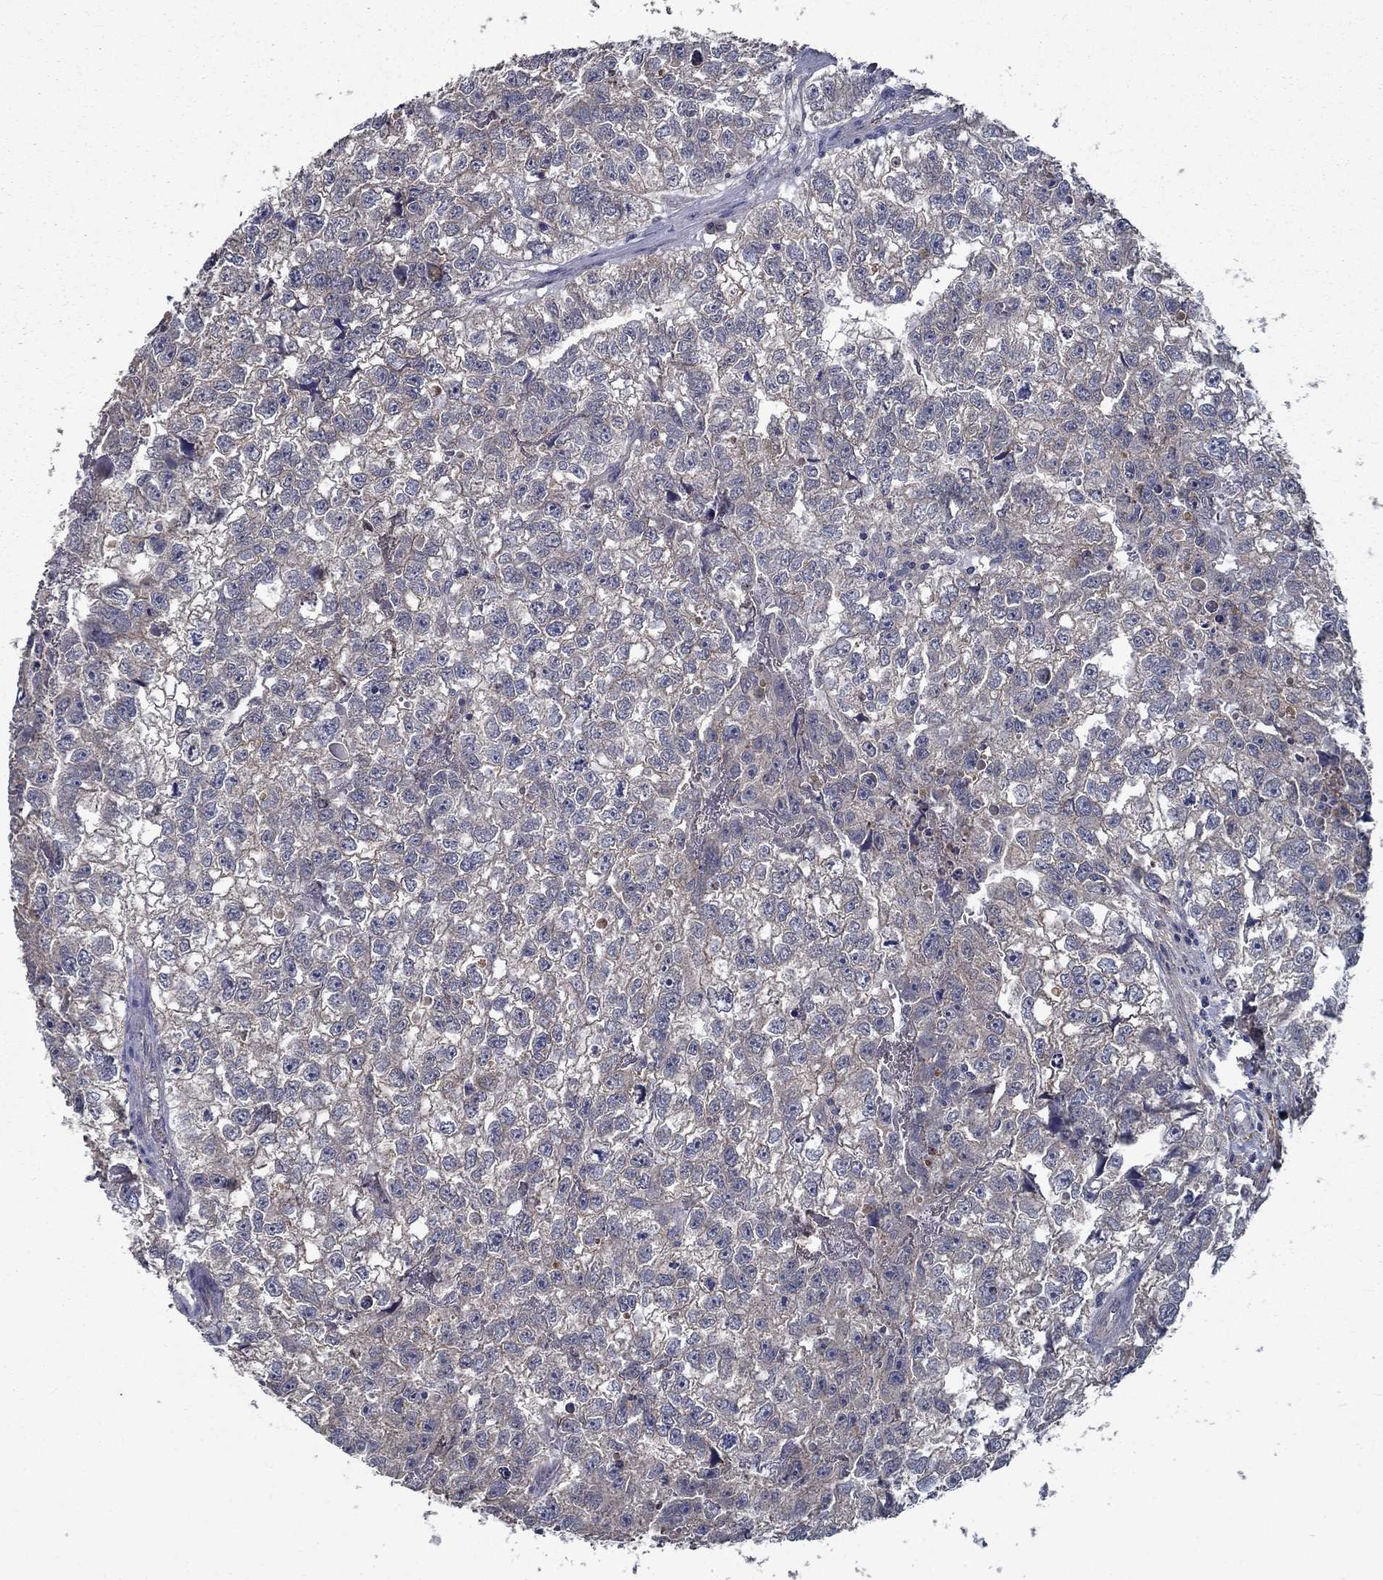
{"staining": {"intensity": "weak", "quantity": "<25%", "location": "cytoplasmic/membranous"}, "tissue": "testis cancer", "cell_type": "Tumor cells", "image_type": "cancer", "snomed": [{"axis": "morphology", "description": "Carcinoma, Embryonal, NOS"}, {"axis": "morphology", "description": "Teratoma, malignant, NOS"}, {"axis": "topography", "description": "Testis"}], "caption": "Immunohistochemistry (IHC) of human testis teratoma (malignant) shows no staining in tumor cells.", "gene": "SLC44A1", "patient": {"sex": "male", "age": 44}}